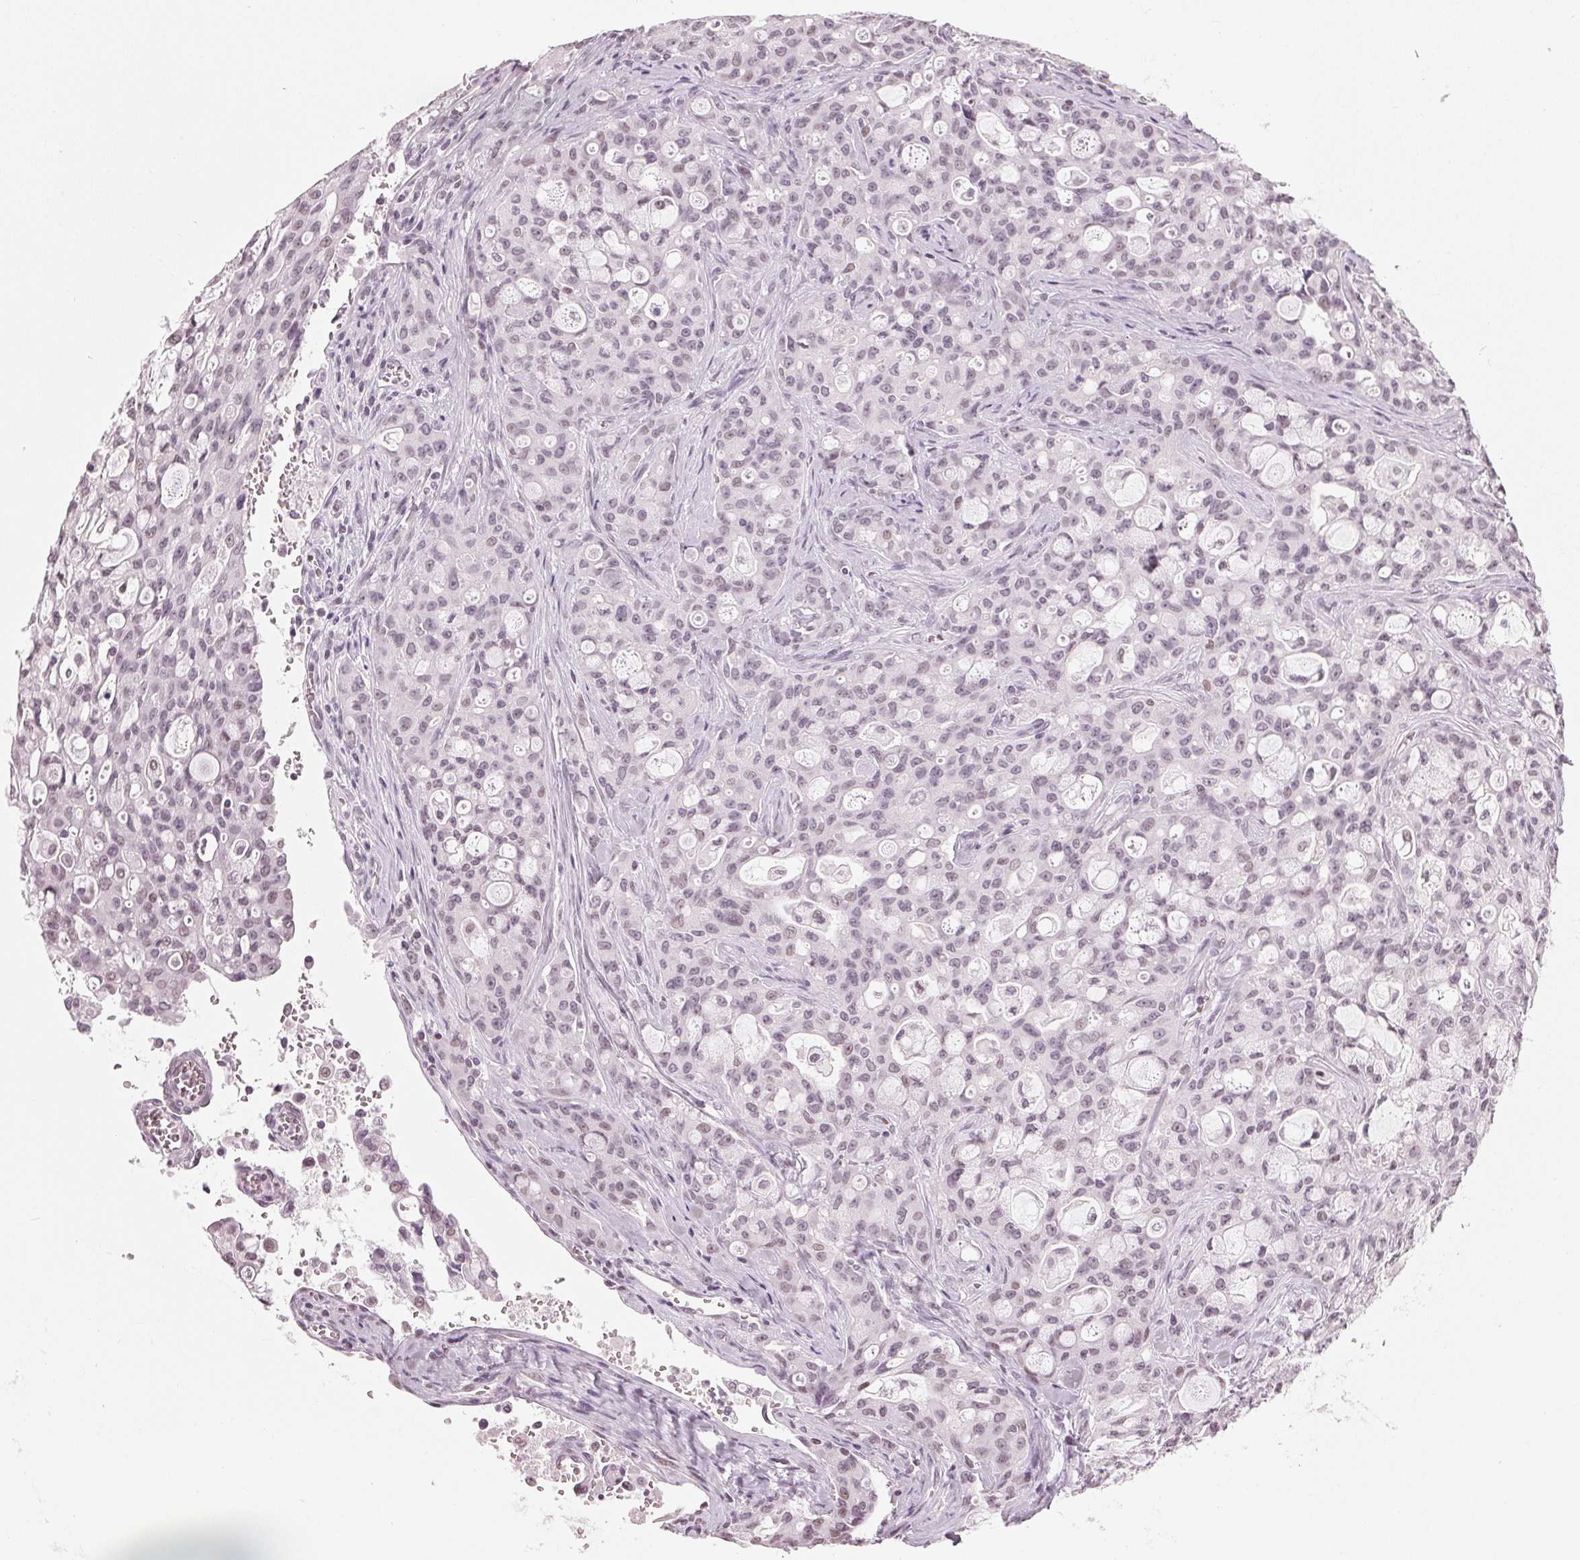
{"staining": {"intensity": "weak", "quantity": "25%-75%", "location": "nuclear"}, "tissue": "lung cancer", "cell_type": "Tumor cells", "image_type": "cancer", "snomed": [{"axis": "morphology", "description": "Adenocarcinoma, NOS"}, {"axis": "topography", "description": "Lung"}], "caption": "Tumor cells exhibit low levels of weak nuclear expression in about 25%-75% of cells in human adenocarcinoma (lung). The staining is performed using DAB (3,3'-diaminobenzidine) brown chromogen to label protein expression. The nuclei are counter-stained blue using hematoxylin.", "gene": "DNAJC6", "patient": {"sex": "female", "age": 44}}